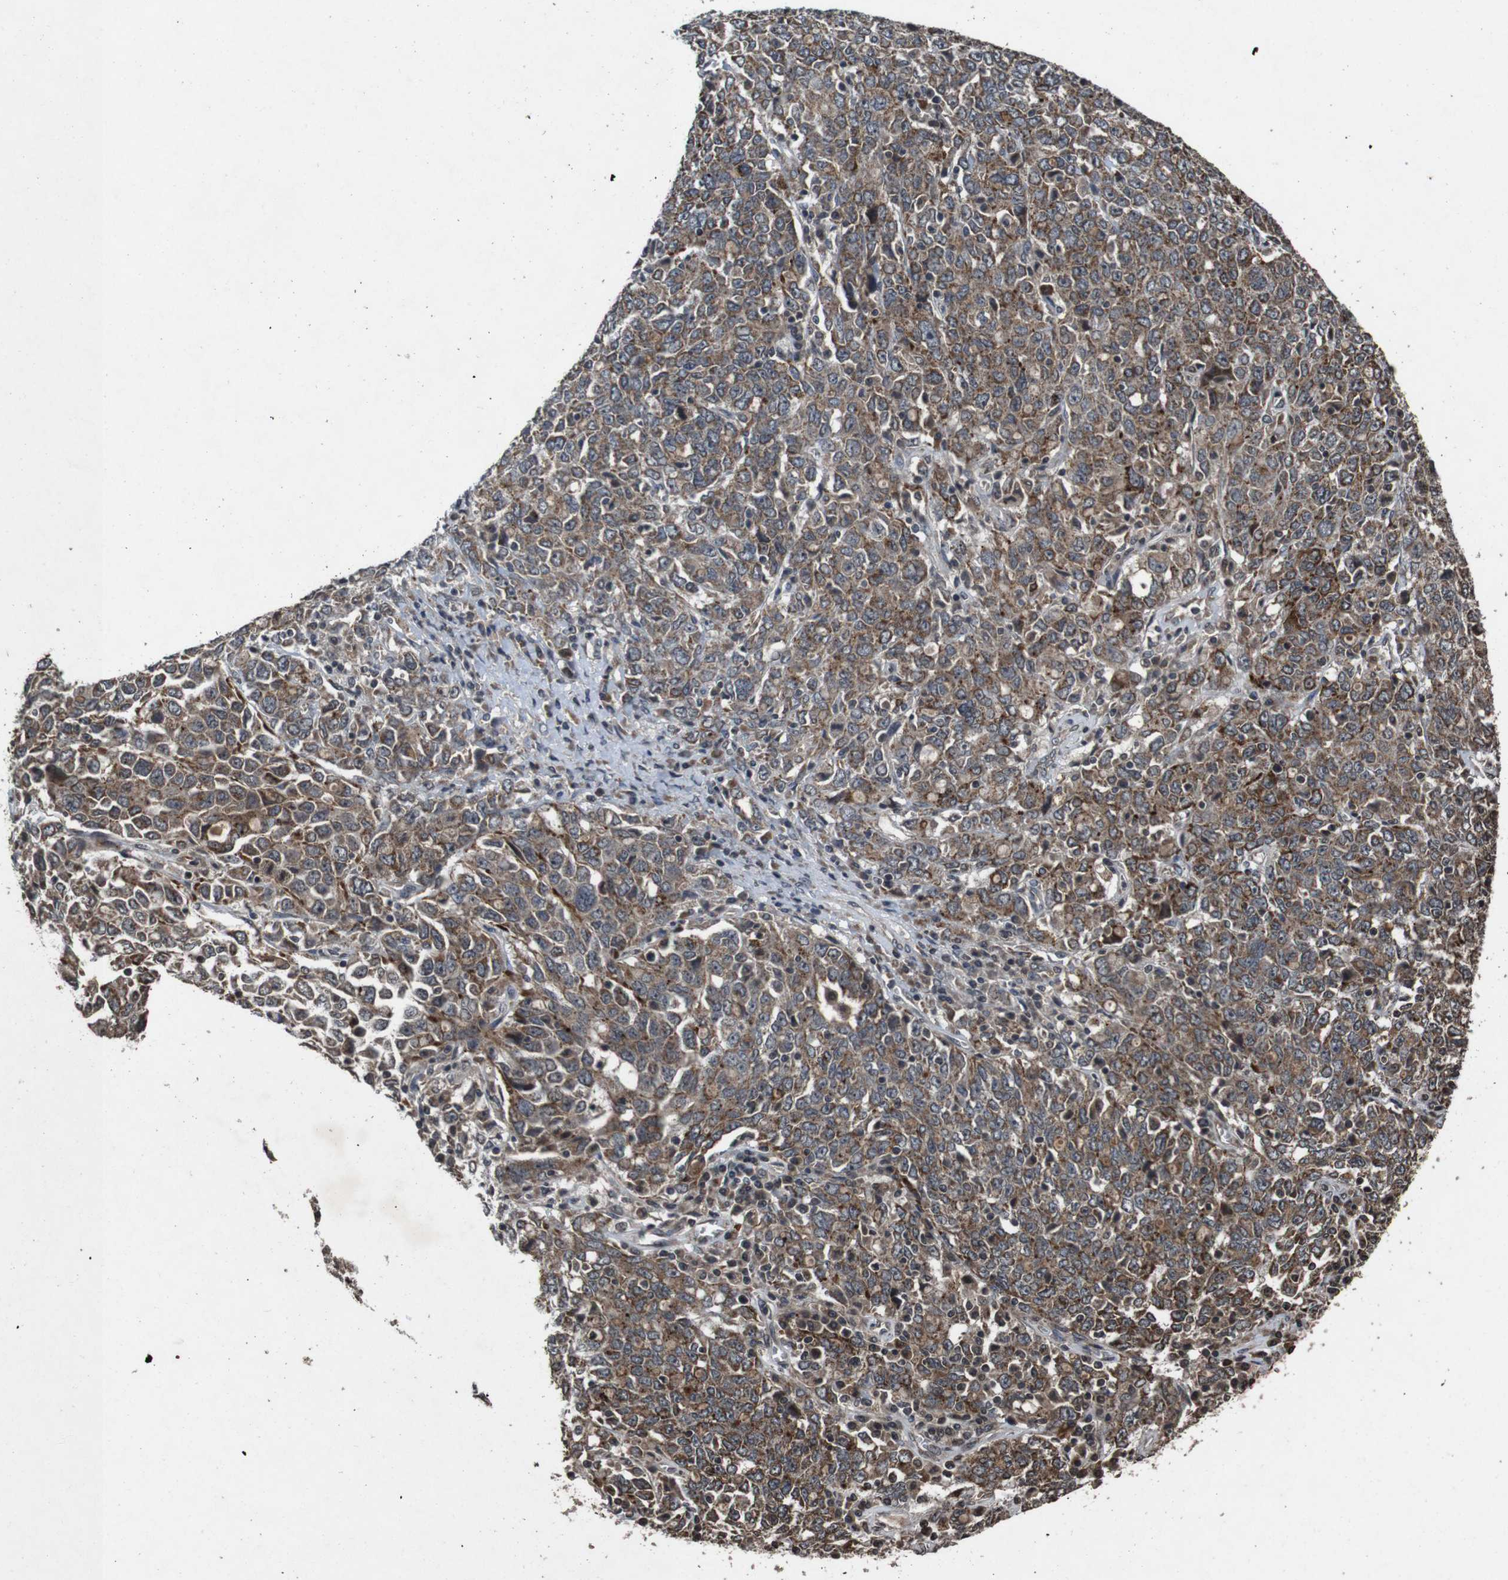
{"staining": {"intensity": "moderate", "quantity": ">75%", "location": "cytoplasmic/membranous"}, "tissue": "ovarian cancer", "cell_type": "Tumor cells", "image_type": "cancer", "snomed": [{"axis": "morphology", "description": "Carcinoma, endometroid"}, {"axis": "topography", "description": "Ovary"}], "caption": "A brown stain labels moderate cytoplasmic/membranous staining of a protein in ovarian endometroid carcinoma tumor cells.", "gene": "SORL1", "patient": {"sex": "female", "age": 62}}